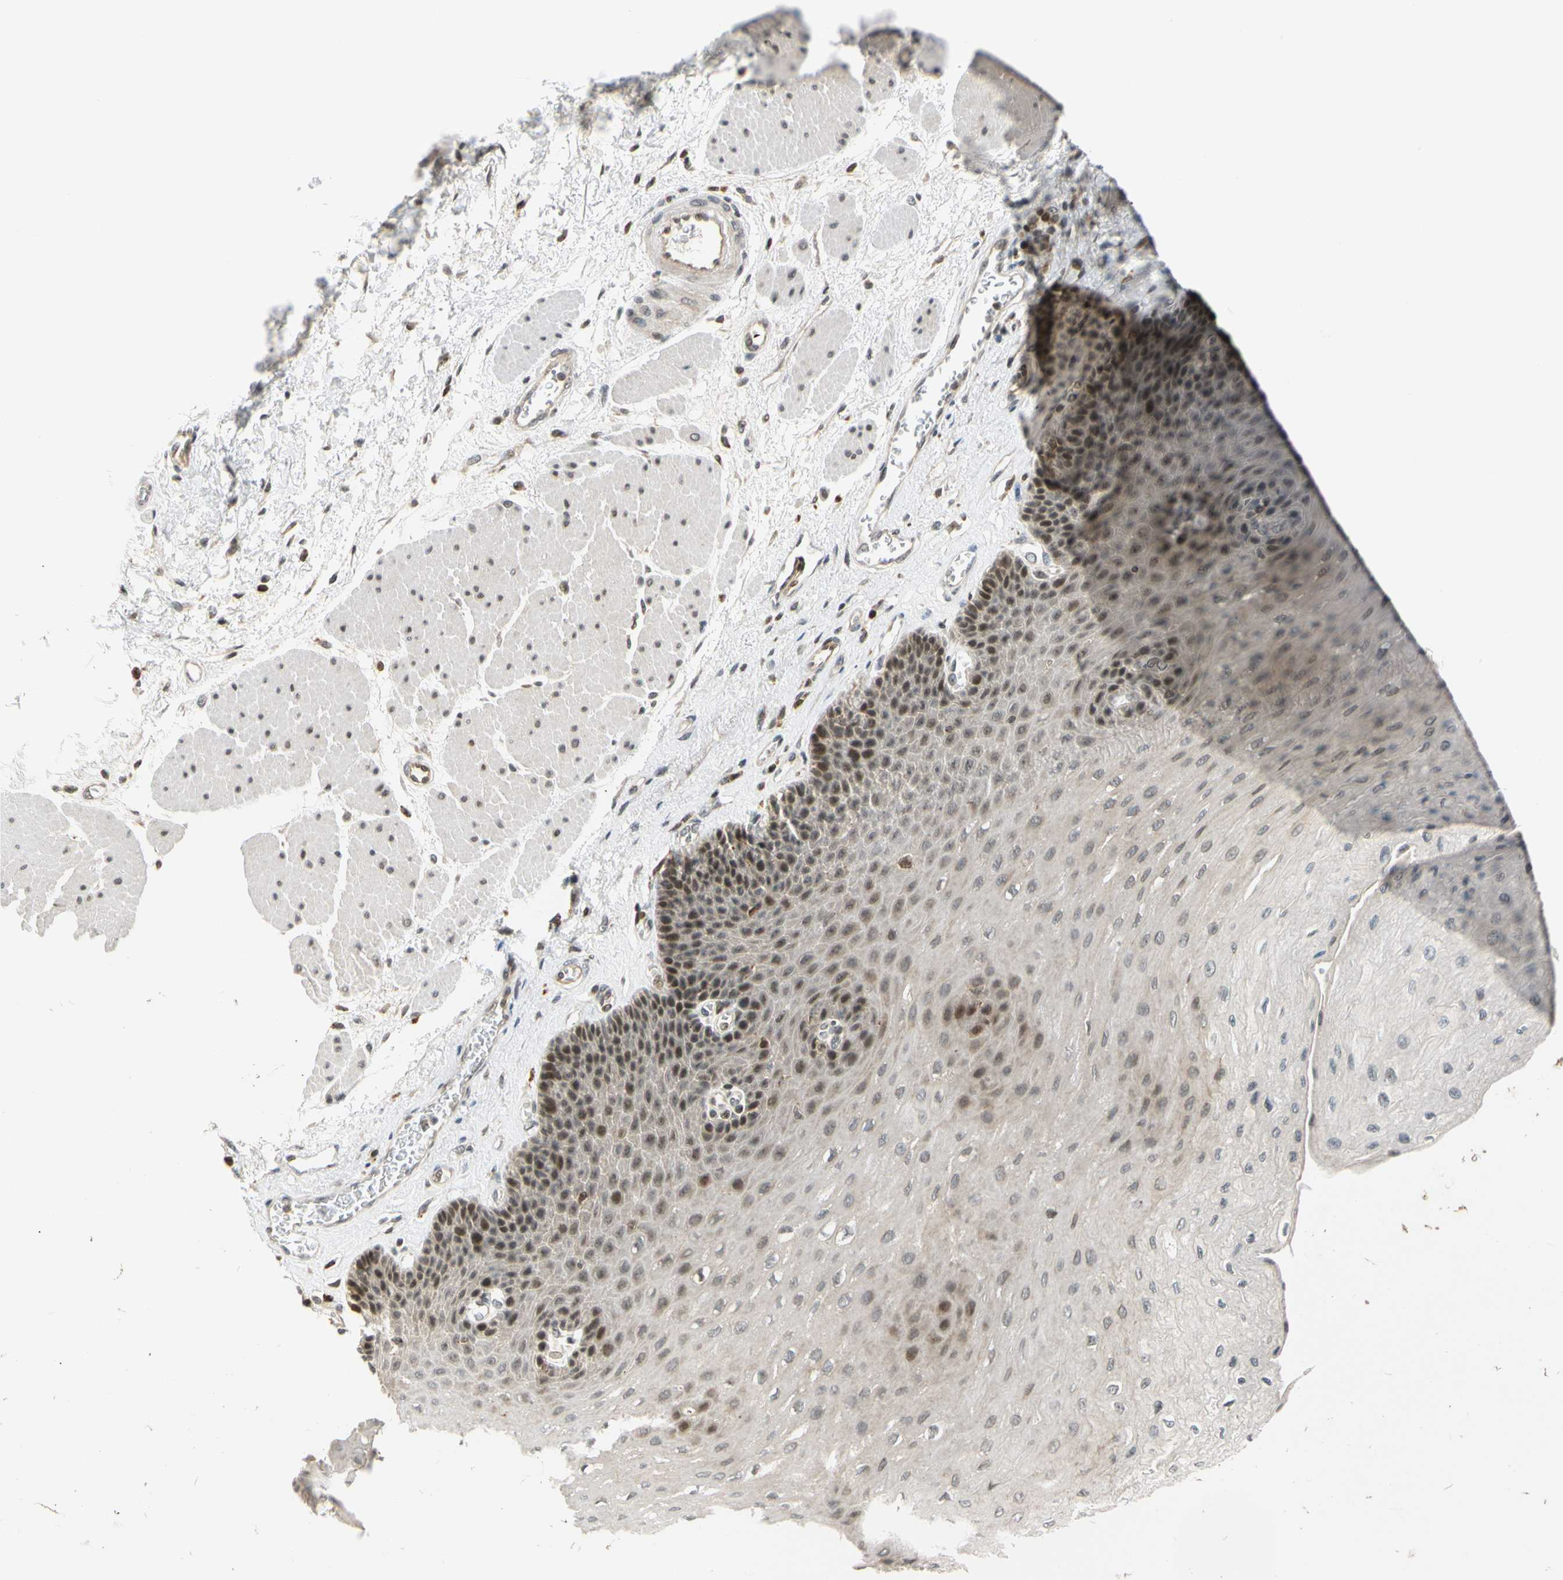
{"staining": {"intensity": "moderate", "quantity": "25%-75%", "location": "nuclear"}, "tissue": "esophagus", "cell_type": "Squamous epithelial cells", "image_type": "normal", "snomed": [{"axis": "morphology", "description": "Normal tissue, NOS"}, {"axis": "topography", "description": "Esophagus"}], "caption": "IHC (DAB) staining of normal esophagus exhibits moderate nuclear protein positivity in about 25%-75% of squamous epithelial cells.", "gene": "CDK7", "patient": {"sex": "female", "age": 72}}